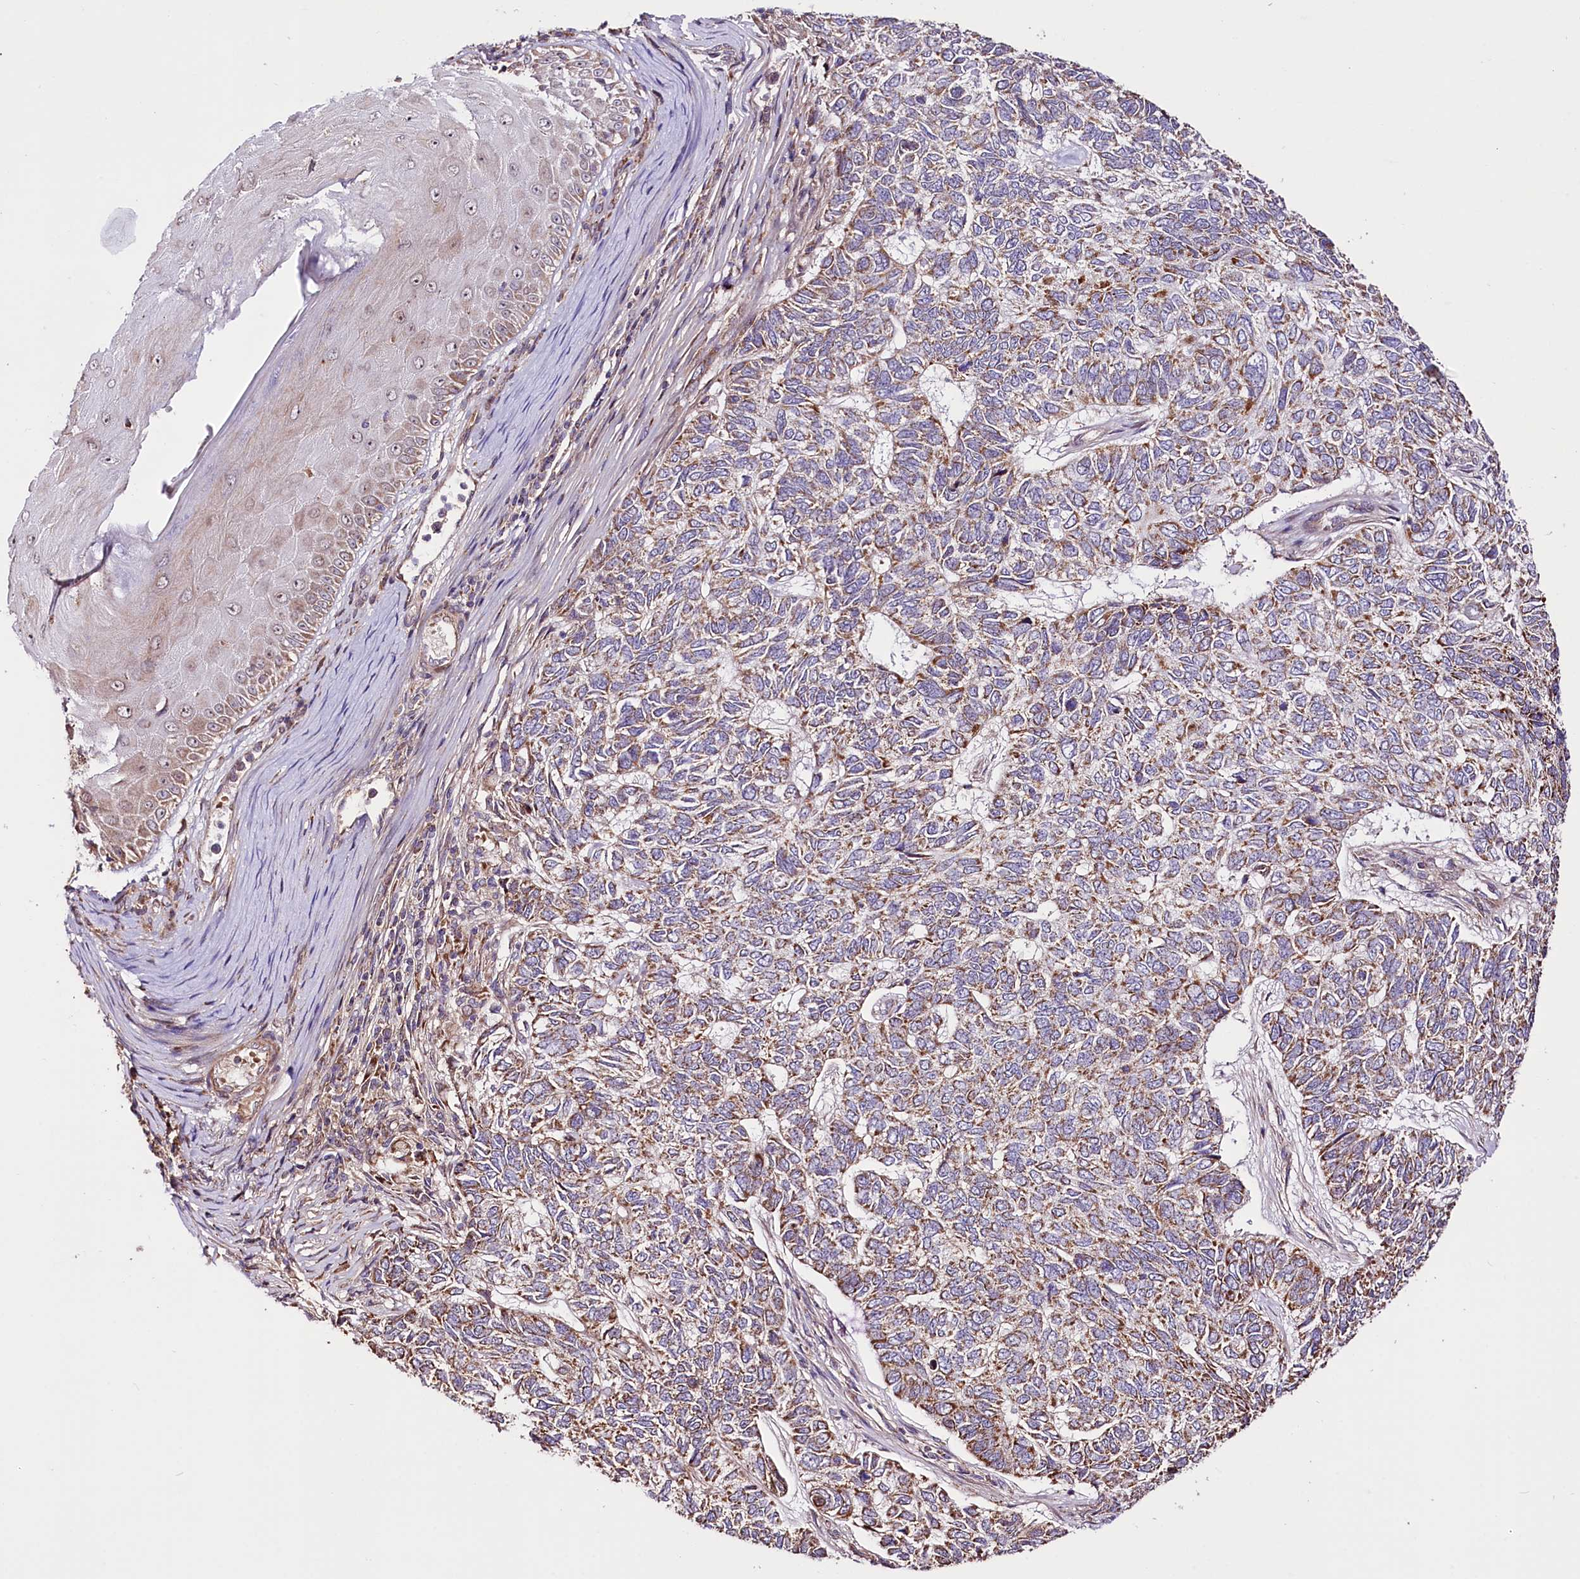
{"staining": {"intensity": "moderate", "quantity": "25%-75%", "location": "cytoplasmic/membranous"}, "tissue": "skin cancer", "cell_type": "Tumor cells", "image_type": "cancer", "snomed": [{"axis": "morphology", "description": "Basal cell carcinoma"}, {"axis": "topography", "description": "Skin"}], "caption": "High-magnification brightfield microscopy of skin cancer (basal cell carcinoma) stained with DAB (3,3'-diaminobenzidine) (brown) and counterstained with hematoxylin (blue). tumor cells exhibit moderate cytoplasmic/membranous expression is identified in about25%-75% of cells.", "gene": "ST7", "patient": {"sex": "female", "age": 65}}